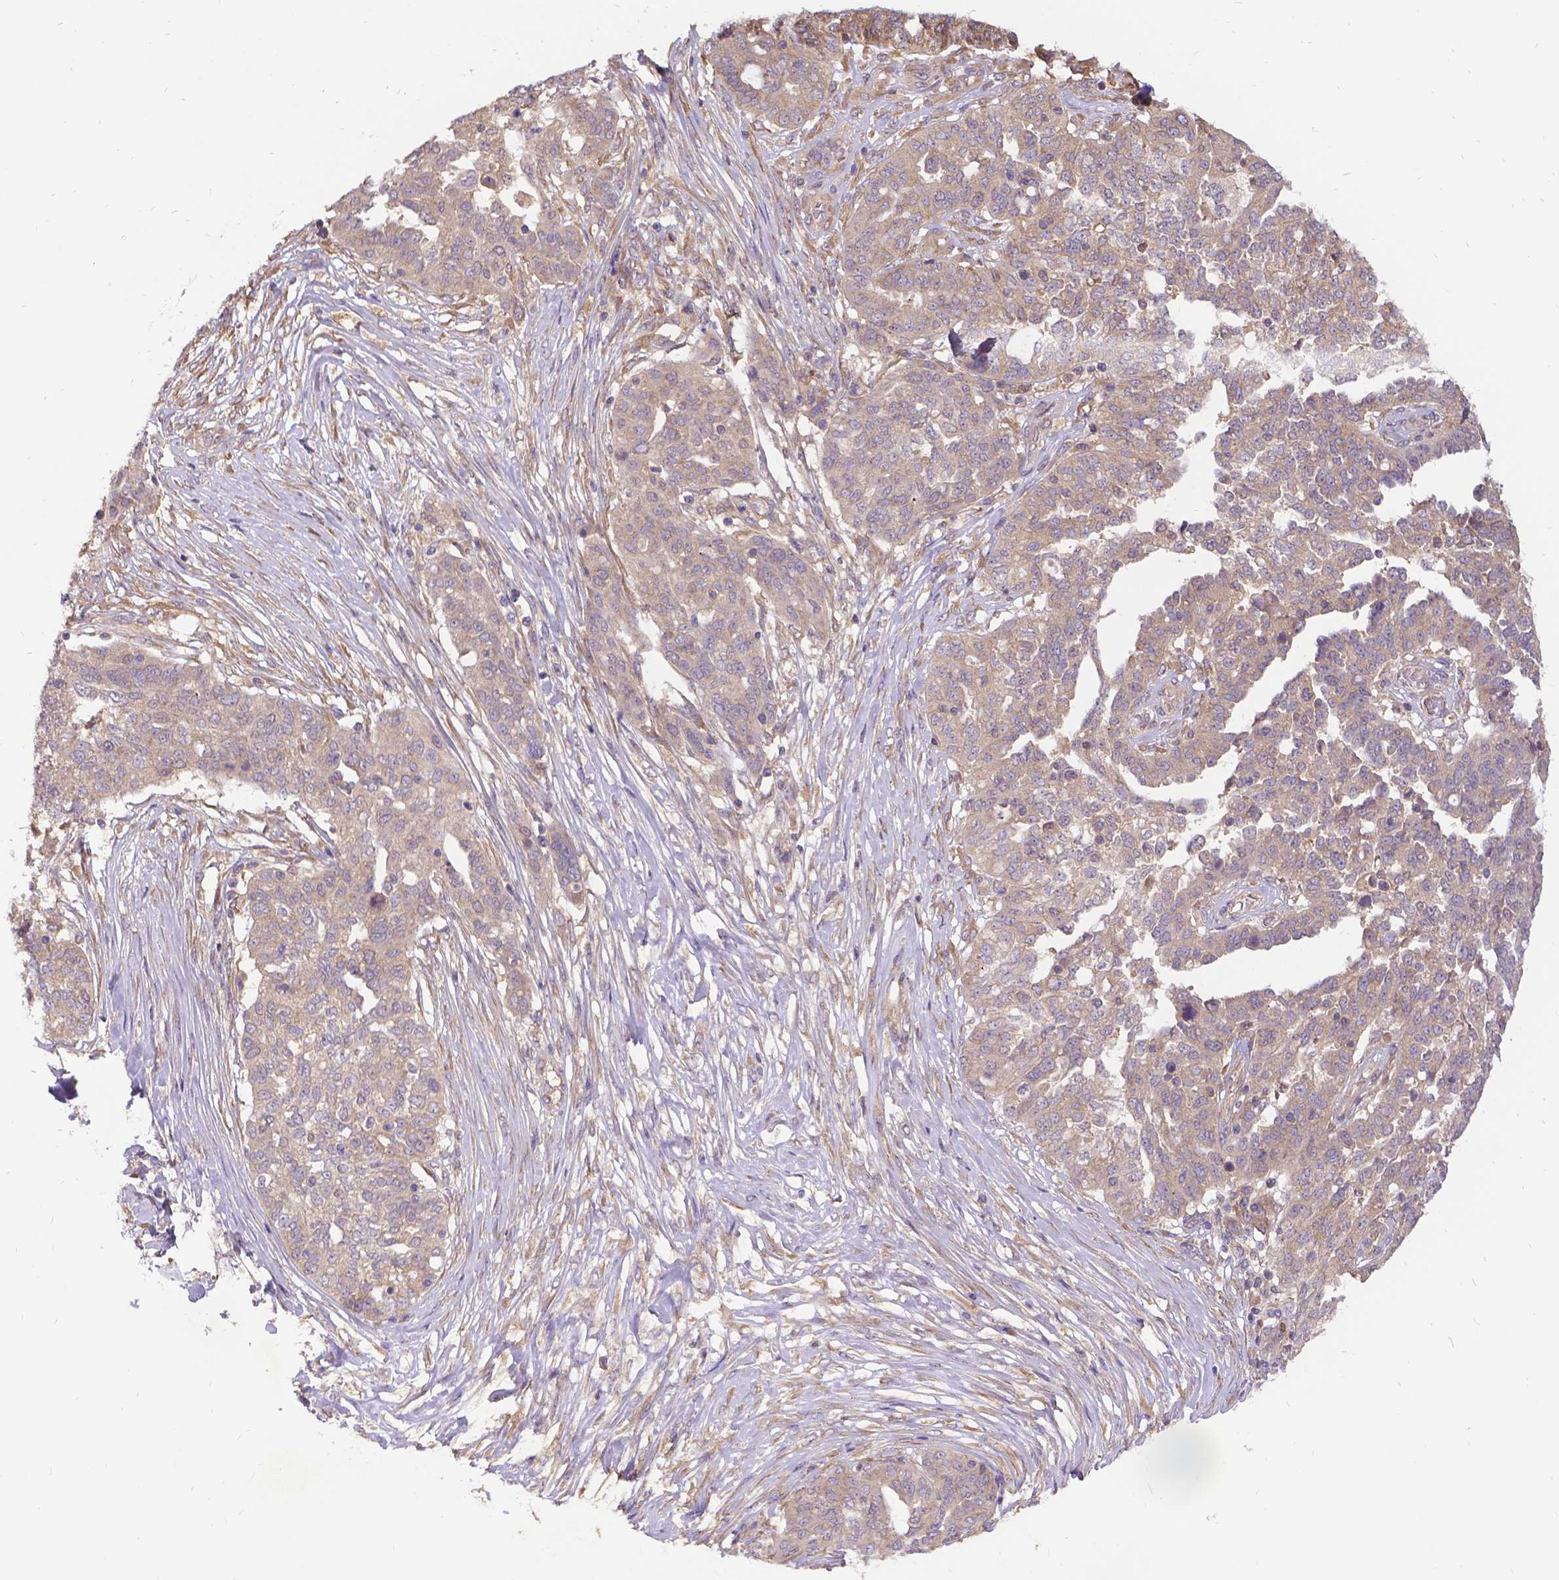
{"staining": {"intensity": "weak", "quantity": ">75%", "location": "cytoplasmic/membranous"}, "tissue": "ovarian cancer", "cell_type": "Tumor cells", "image_type": "cancer", "snomed": [{"axis": "morphology", "description": "Cystadenocarcinoma, serous, NOS"}, {"axis": "topography", "description": "Ovary"}], "caption": "Brown immunohistochemical staining in human ovarian cancer exhibits weak cytoplasmic/membranous staining in approximately >75% of tumor cells.", "gene": "DENND6A", "patient": {"sex": "female", "age": 67}}